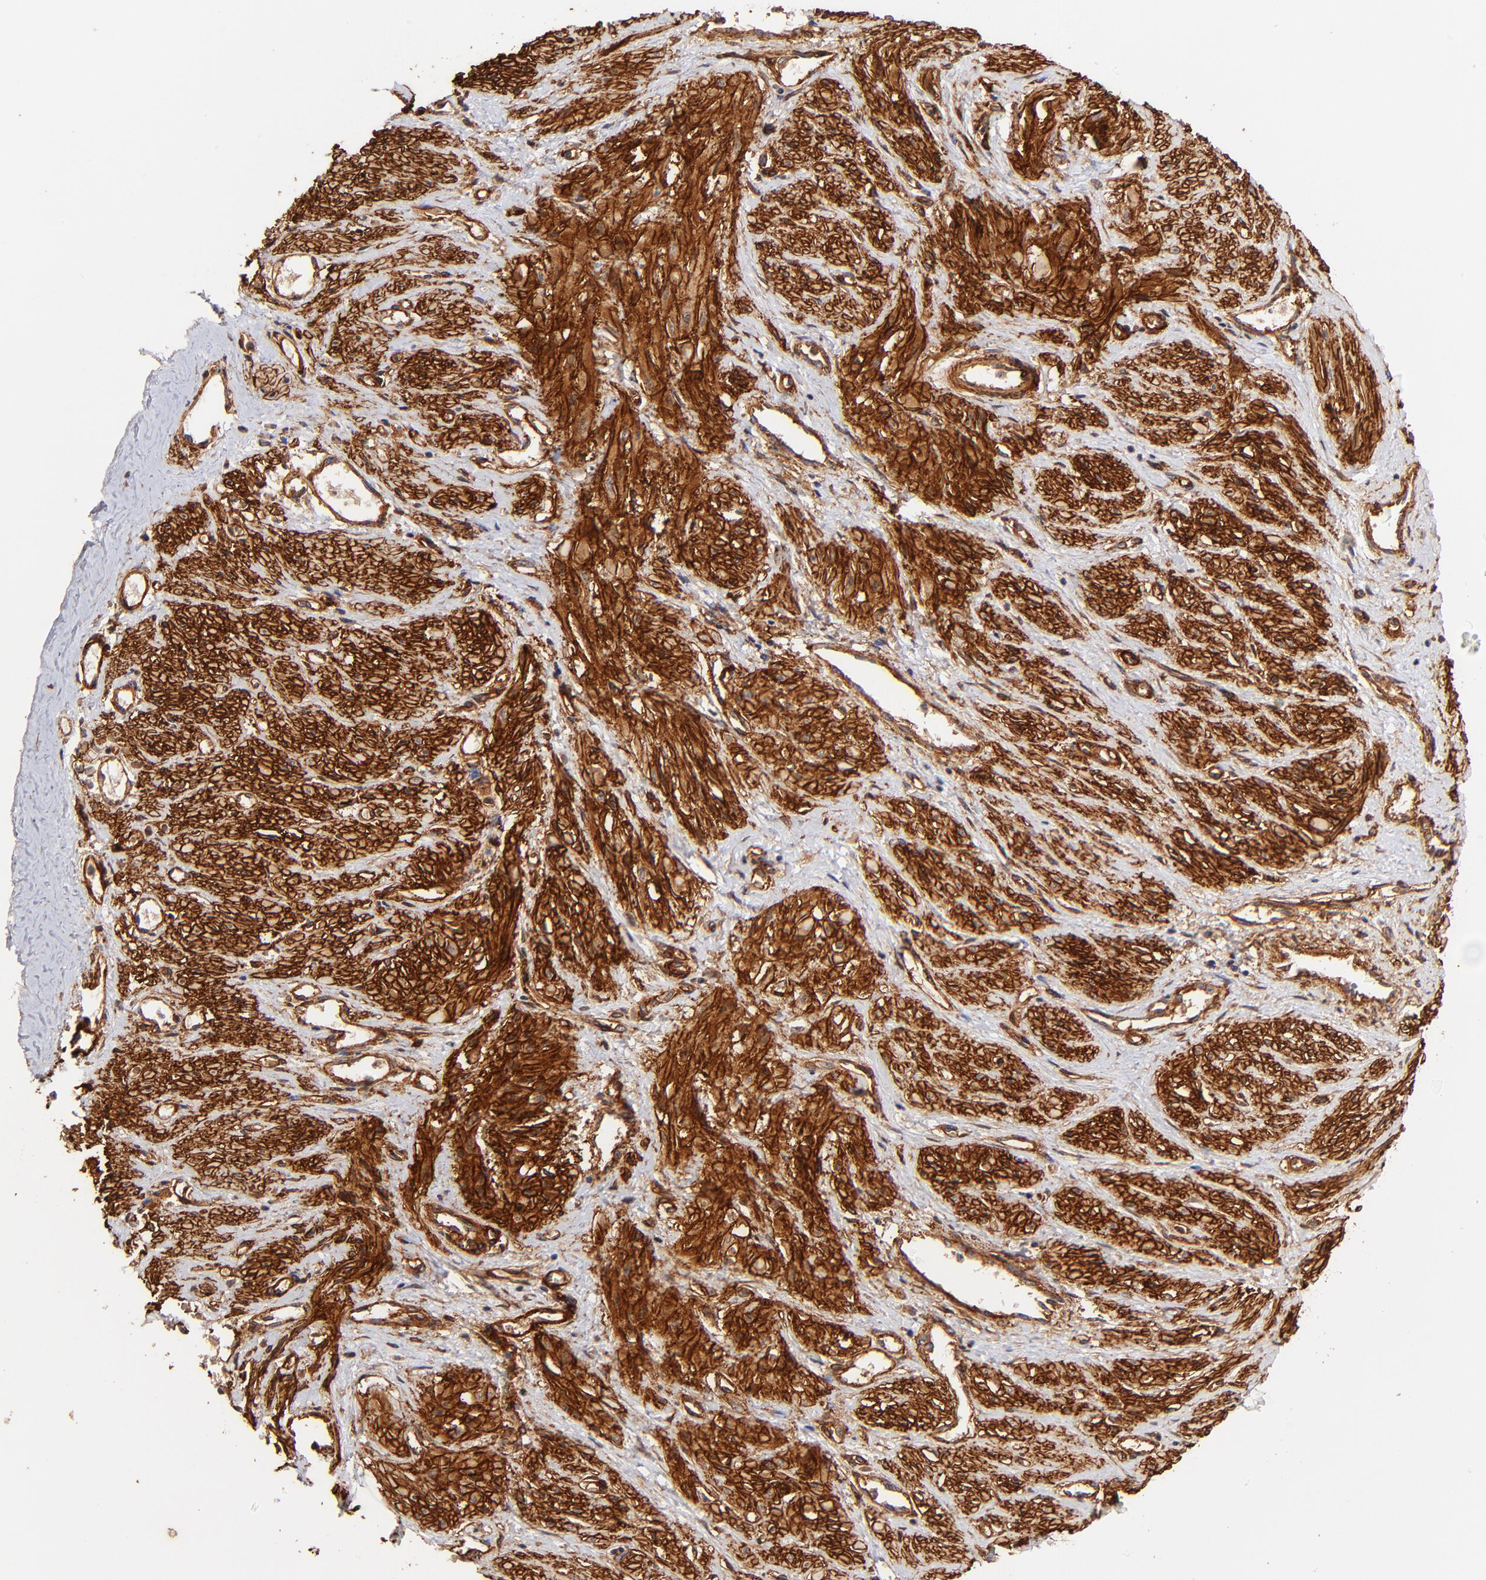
{"staining": {"intensity": "strong", "quantity": ">75%", "location": "cytoplasmic/membranous"}, "tissue": "smooth muscle", "cell_type": "Smooth muscle cells", "image_type": "normal", "snomed": [{"axis": "morphology", "description": "Normal tissue, NOS"}, {"axis": "topography", "description": "Smooth muscle"}, {"axis": "topography", "description": "Uterus"}], "caption": "Strong cytoplasmic/membranous positivity is identified in approximately >75% of smooth muscle cells in normal smooth muscle. (DAB = brown stain, brightfield microscopy at high magnification).", "gene": "ITGB1", "patient": {"sex": "female", "age": 39}}